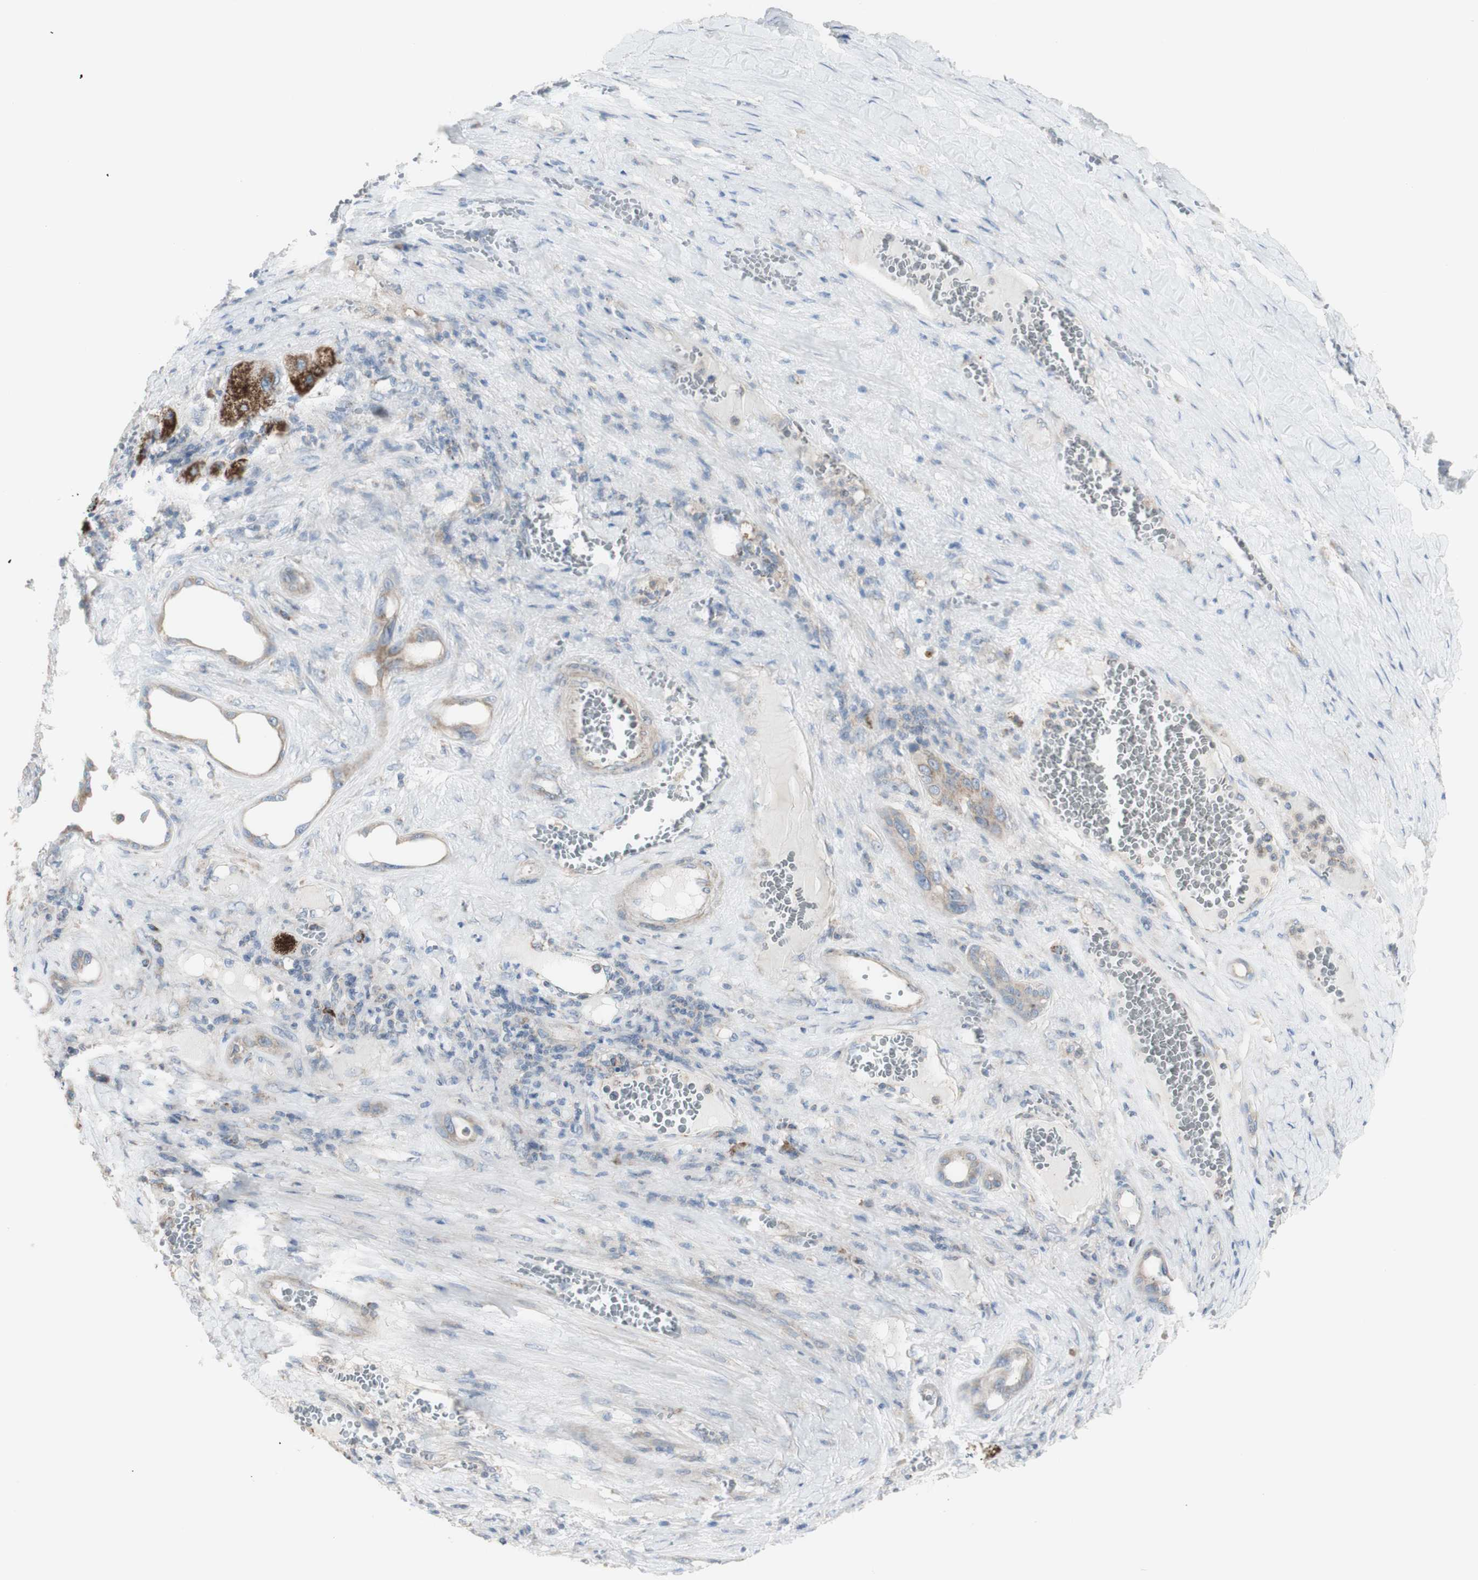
{"staining": {"intensity": "weak", "quantity": "<25%", "location": "cytoplasmic/membranous"}, "tissue": "liver cancer", "cell_type": "Tumor cells", "image_type": "cancer", "snomed": [{"axis": "morphology", "description": "Carcinoma, Hepatocellular, NOS"}, {"axis": "topography", "description": "Liver"}], "caption": "DAB (3,3'-diaminobenzidine) immunohistochemical staining of liver cancer shows no significant expression in tumor cells.", "gene": "C3orf52", "patient": {"sex": "female", "age": 73}}